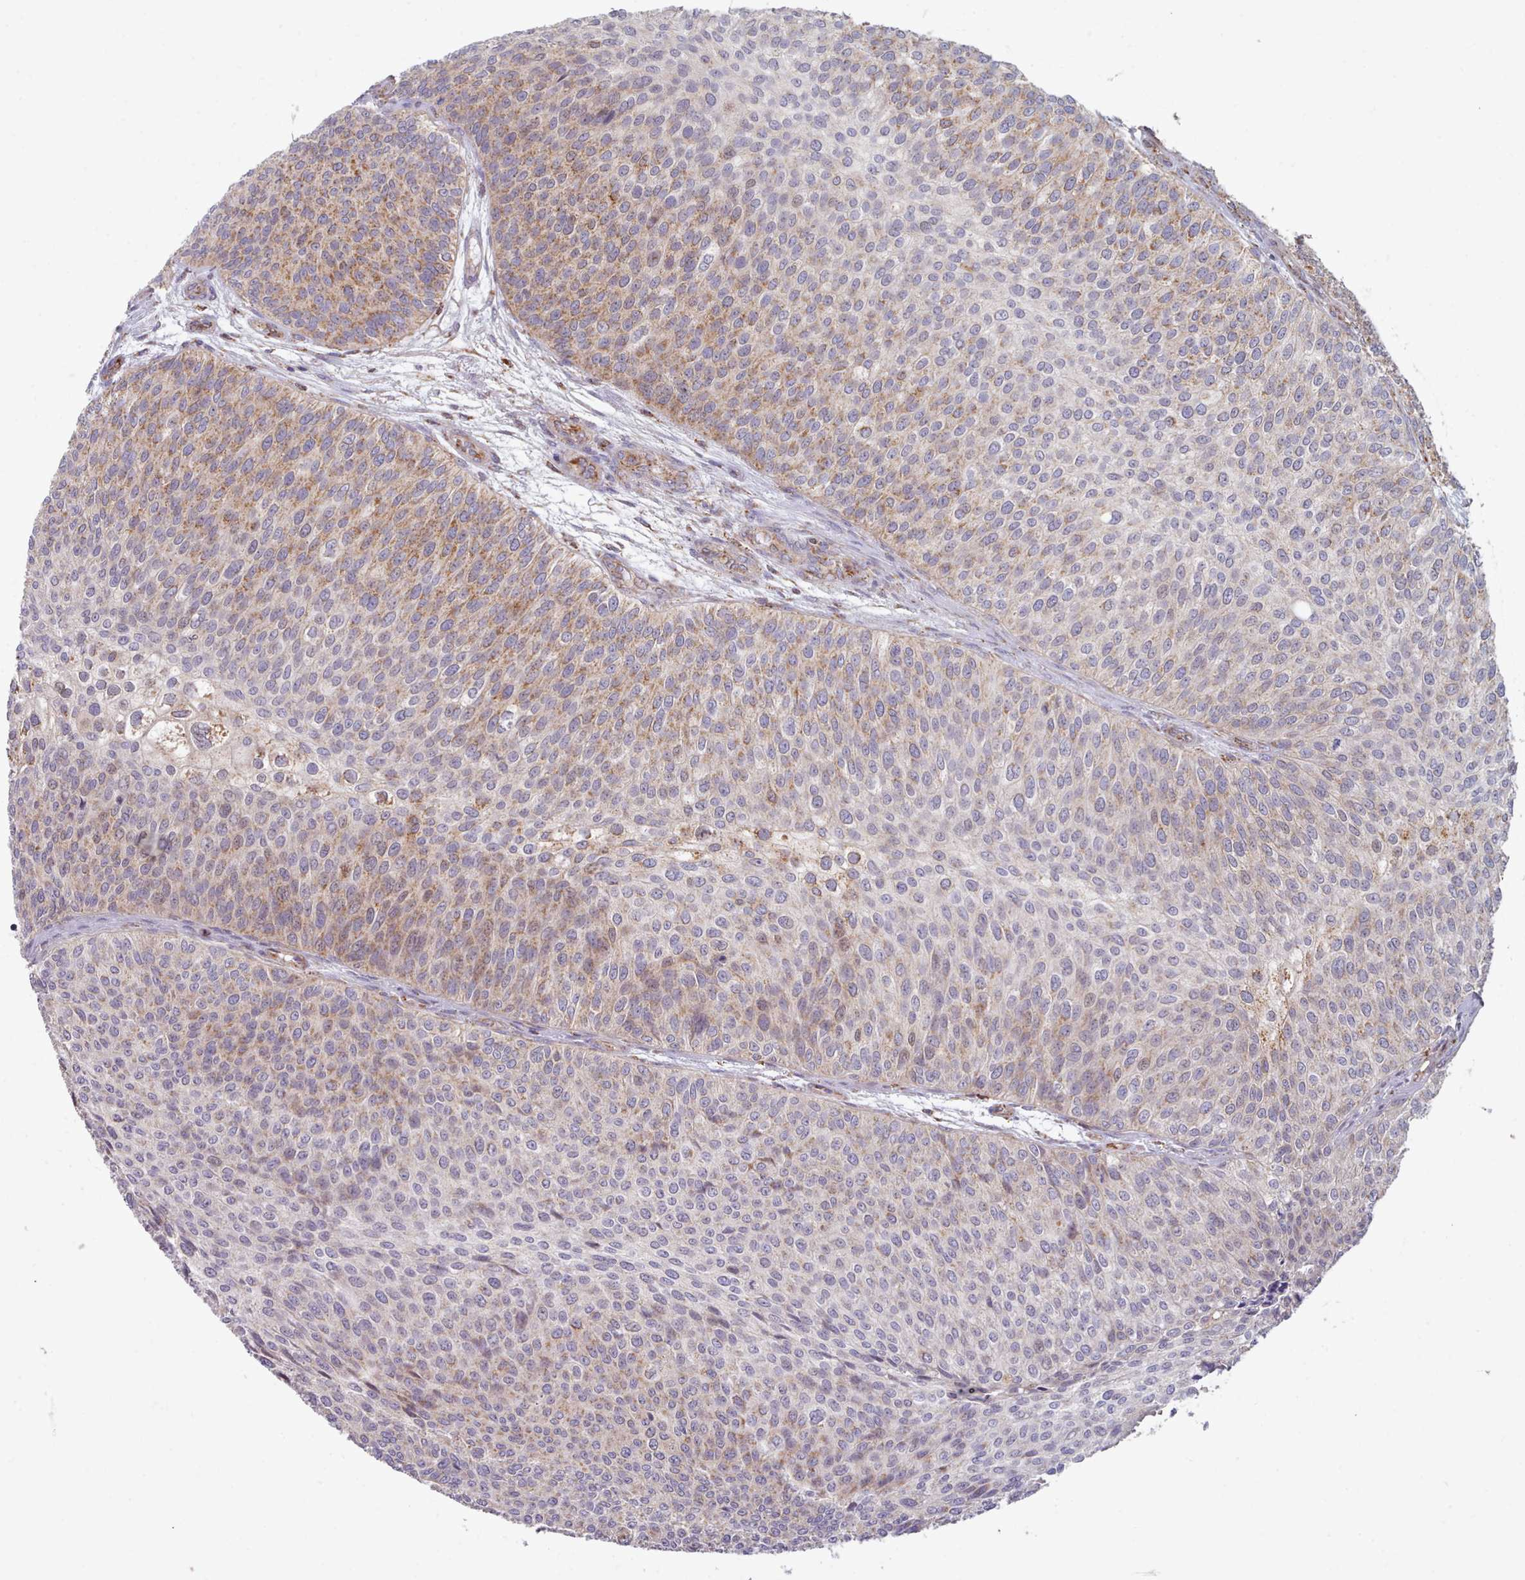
{"staining": {"intensity": "moderate", "quantity": "<25%", "location": "cytoplasmic/membranous"}, "tissue": "urothelial cancer", "cell_type": "Tumor cells", "image_type": "cancer", "snomed": [{"axis": "morphology", "description": "Urothelial carcinoma, Low grade"}, {"axis": "topography", "description": "Urinary bladder"}], "caption": "This image shows IHC staining of low-grade urothelial carcinoma, with low moderate cytoplasmic/membranous expression in approximately <25% of tumor cells.", "gene": "HSDL2", "patient": {"sex": "male", "age": 84}}